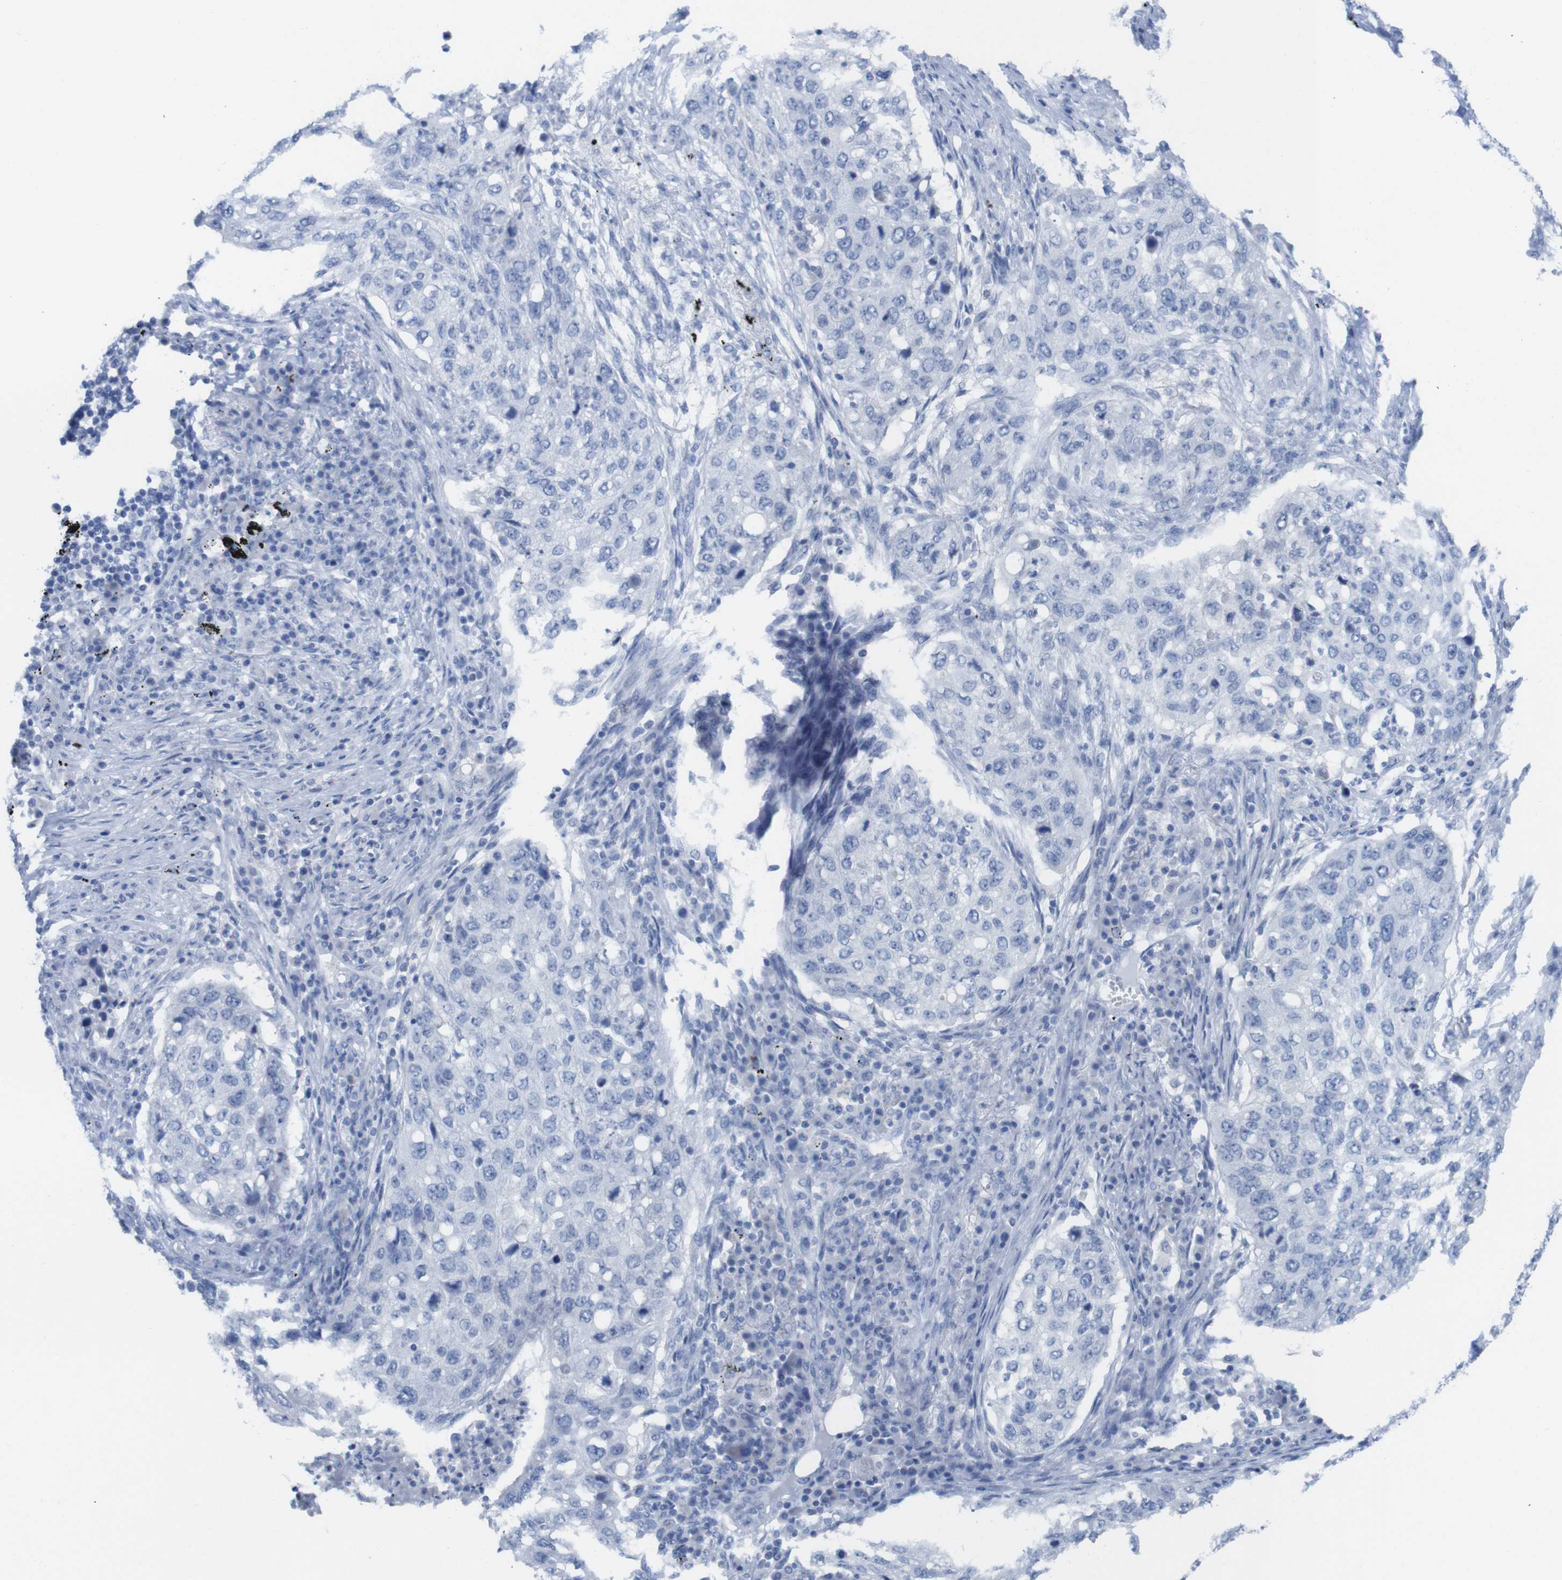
{"staining": {"intensity": "negative", "quantity": "none", "location": "none"}, "tissue": "lung cancer", "cell_type": "Tumor cells", "image_type": "cancer", "snomed": [{"axis": "morphology", "description": "Squamous cell carcinoma, NOS"}, {"axis": "topography", "description": "Lung"}], "caption": "This is an immunohistochemistry photomicrograph of human lung cancer. There is no staining in tumor cells.", "gene": "PNMA1", "patient": {"sex": "female", "age": 63}}